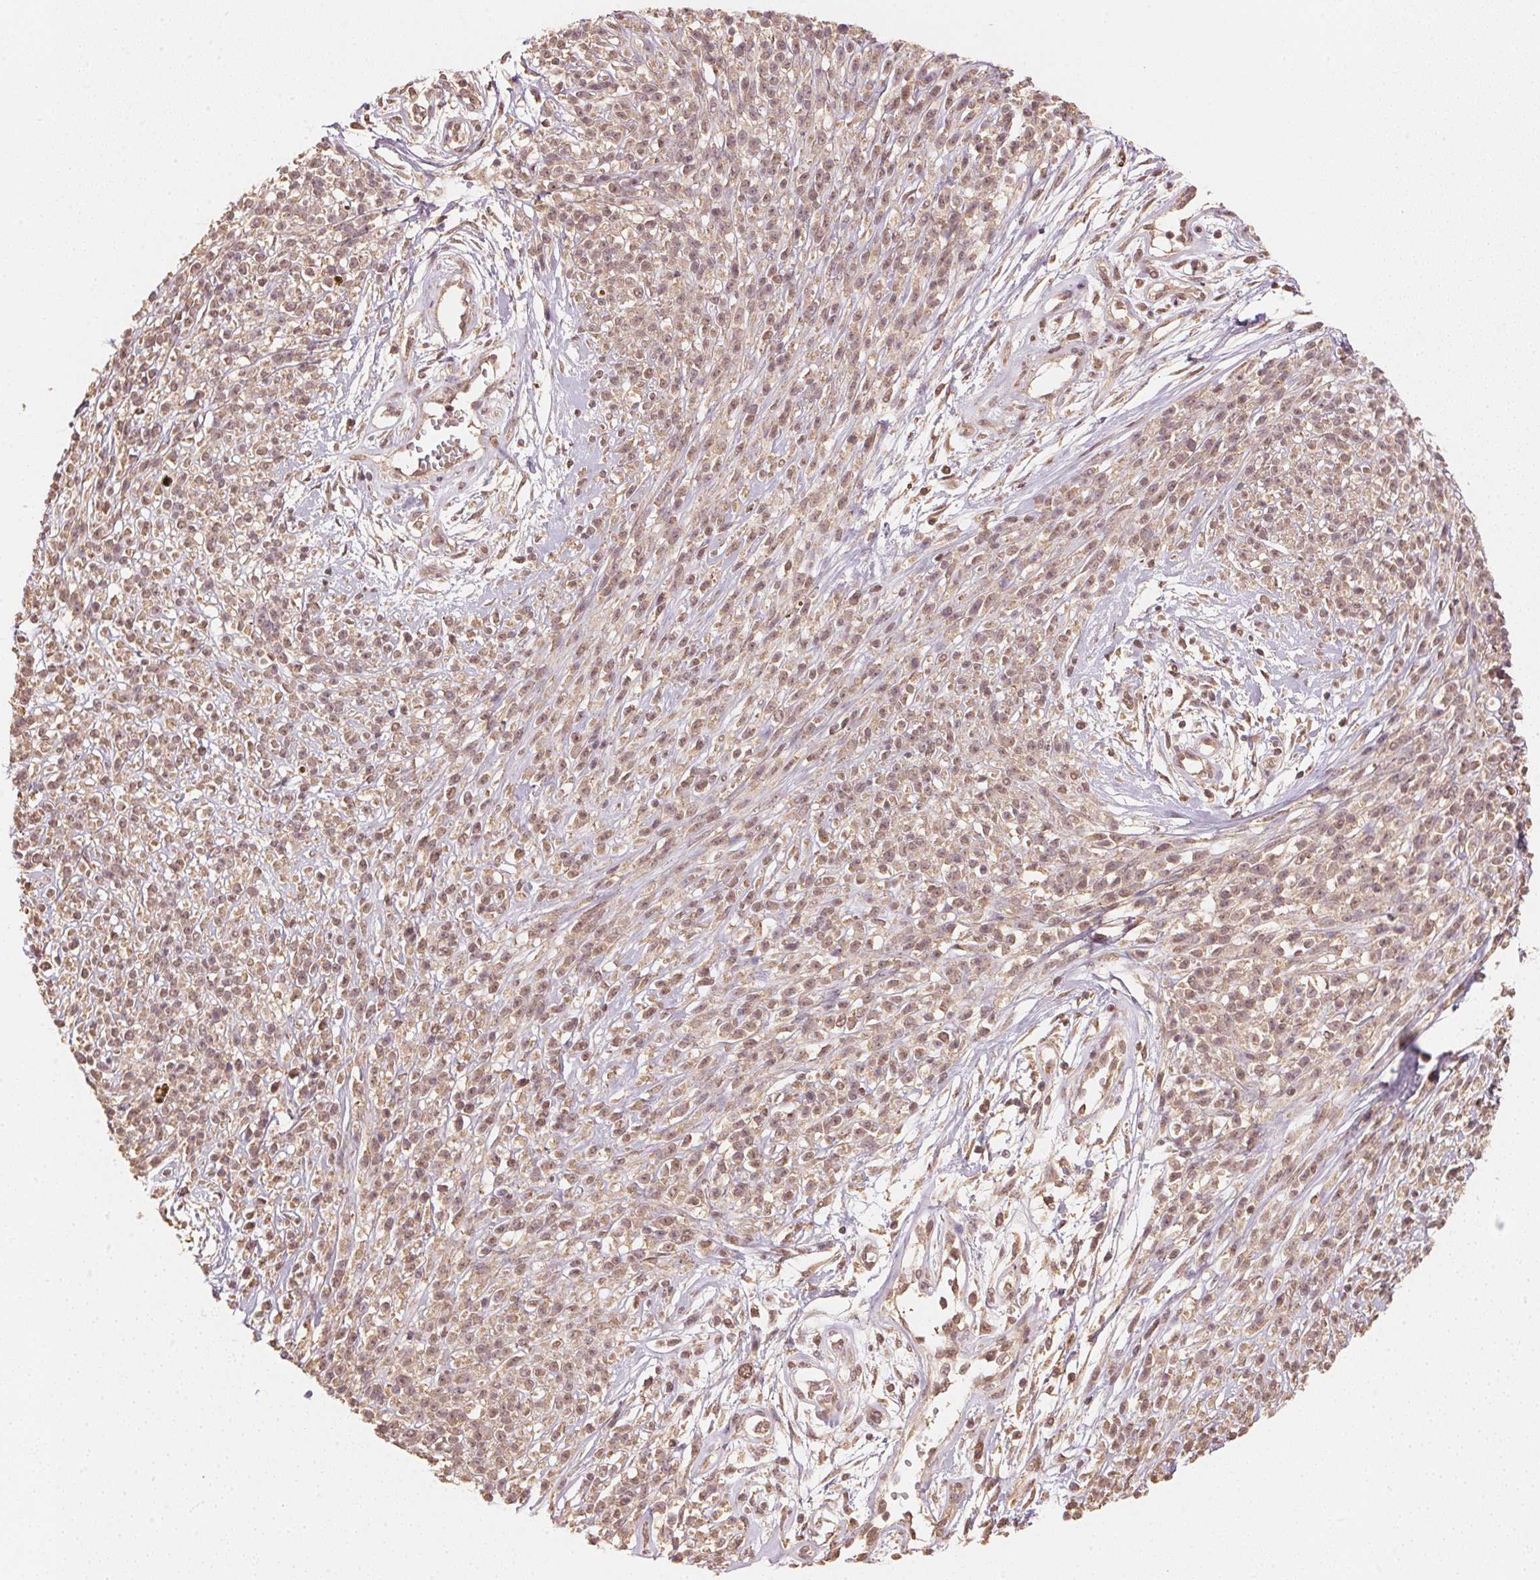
{"staining": {"intensity": "weak", "quantity": ">75%", "location": "nuclear"}, "tissue": "melanoma", "cell_type": "Tumor cells", "image_type": "cancer", "snomed": [{"axis": "morphology", "description": "Malignant melanoma, NOS"}, {"axis": "topography", "description": "Skin"}, {"axis": "topography", "description": "Skin of trunk"}], "caption": "This micrograph shows malignant melanoma stained with immunohistochemistry to label a protein in brown. The nuclear of tumor cells show weak positivity for the protein. Nuclei are counter-stained blue.", "gene": "C2orf73", "patient": {"sex": "male", "age": 74}}